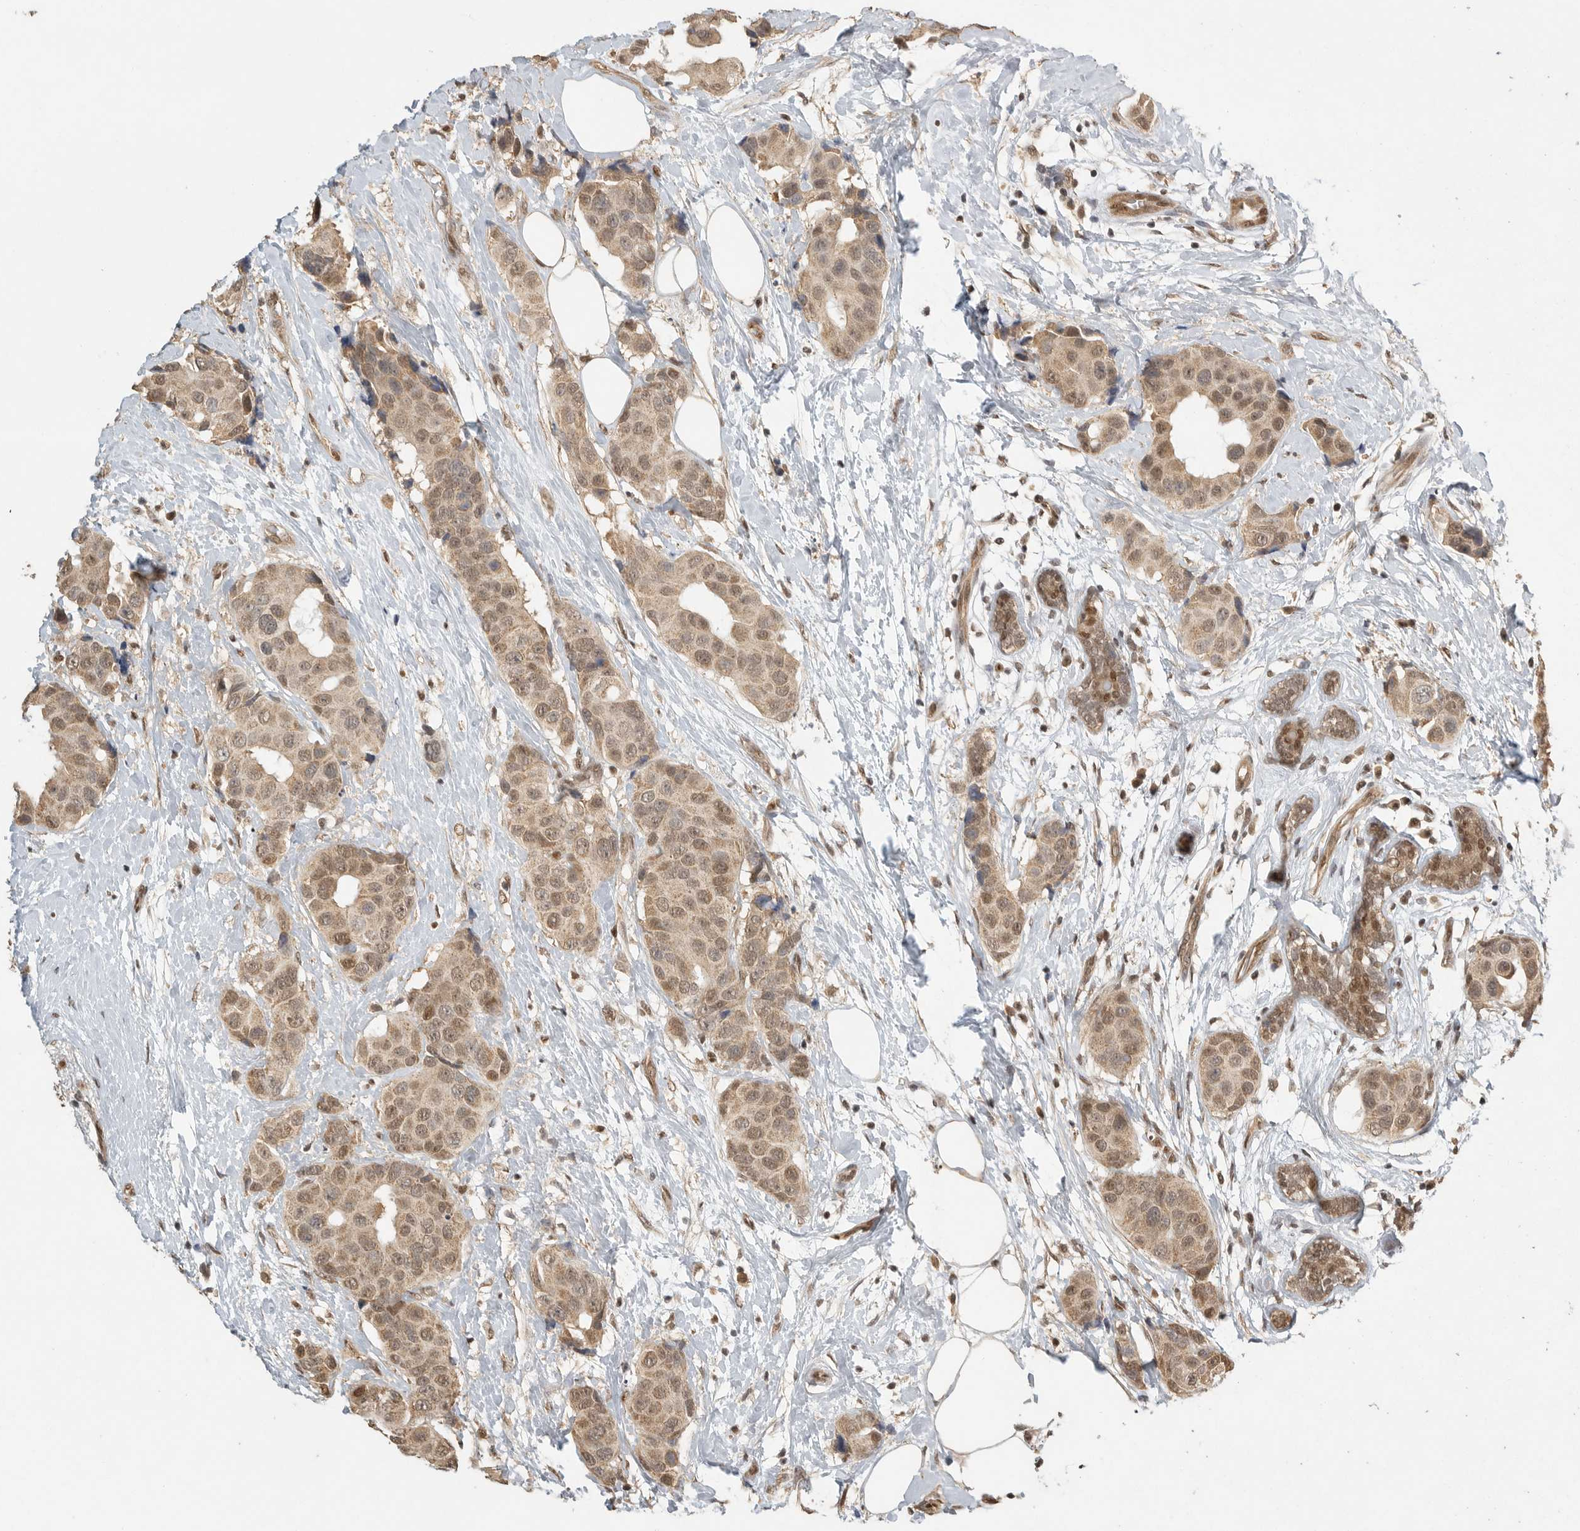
{"staining": {"intensity": "moderate", "quantity": ">75%", "location": "cytoplasmic/membranous,nuclear"}, "tissue": "breast cancer", "cell_type": "Tumor cells", "image_type": "cancer", "snomed": [{"axis": "morphology", "description": "Normal tissue, NOS"}, {"axis": "morphology", "description": "Duct carcinoma"}, {"axis": "topography", "description": "Breast"}], "caption": "Brown immunohistochemical staining in breast cancer displays moderate cytoplasmic/membranous and nuclear staining in approximately >75% of tumor cells. (IHC, brightfield microscopy, high magnification).", "gene": "DFFA", "patient": {"sex": "female", "age": 39}}